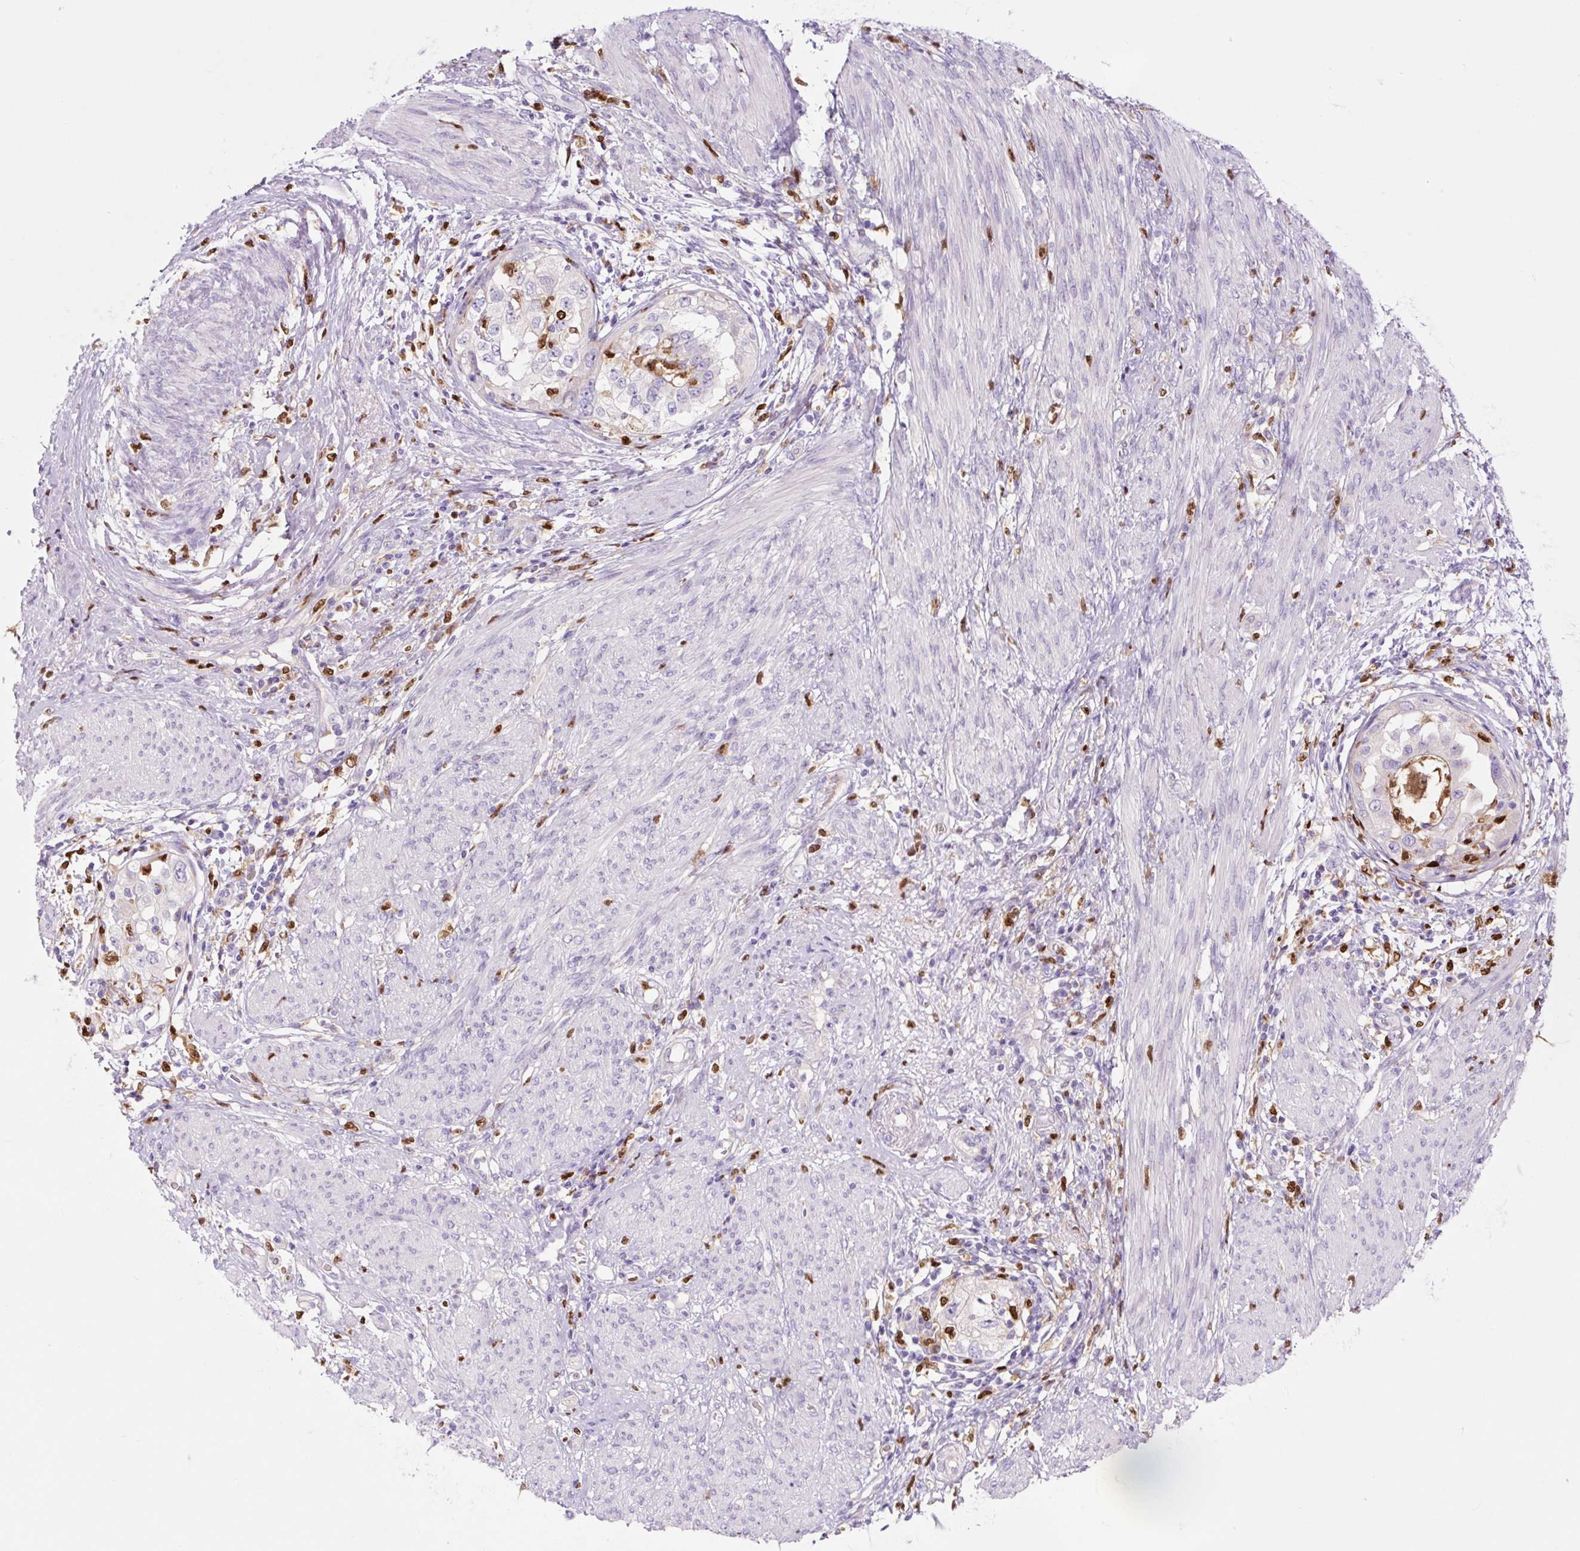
{"staining": {"intensity": "negative", "quantity": "none", "location": "none"}, "tissue": "endometrial cancer", "cell_type": "Tumor cells", "image_type": "cancer", "snomed": [{"axis": "morphology", "description": "Adenocarcinoma, NOS"}, {"axis": "topography", "description": "Endometrium"}], "caption": "Adenocarcinoma (endometrial) was stained to show a protein in brown. There is no significant positivity in tumor cells. (Stains: DAB immunohistochemistry (IHC) with hematoxylin counter stain, Microscopy: brightfield microscopy at high magnification).", "gene": "SPI1", "patient": {"sex": "female", "age": 85}}